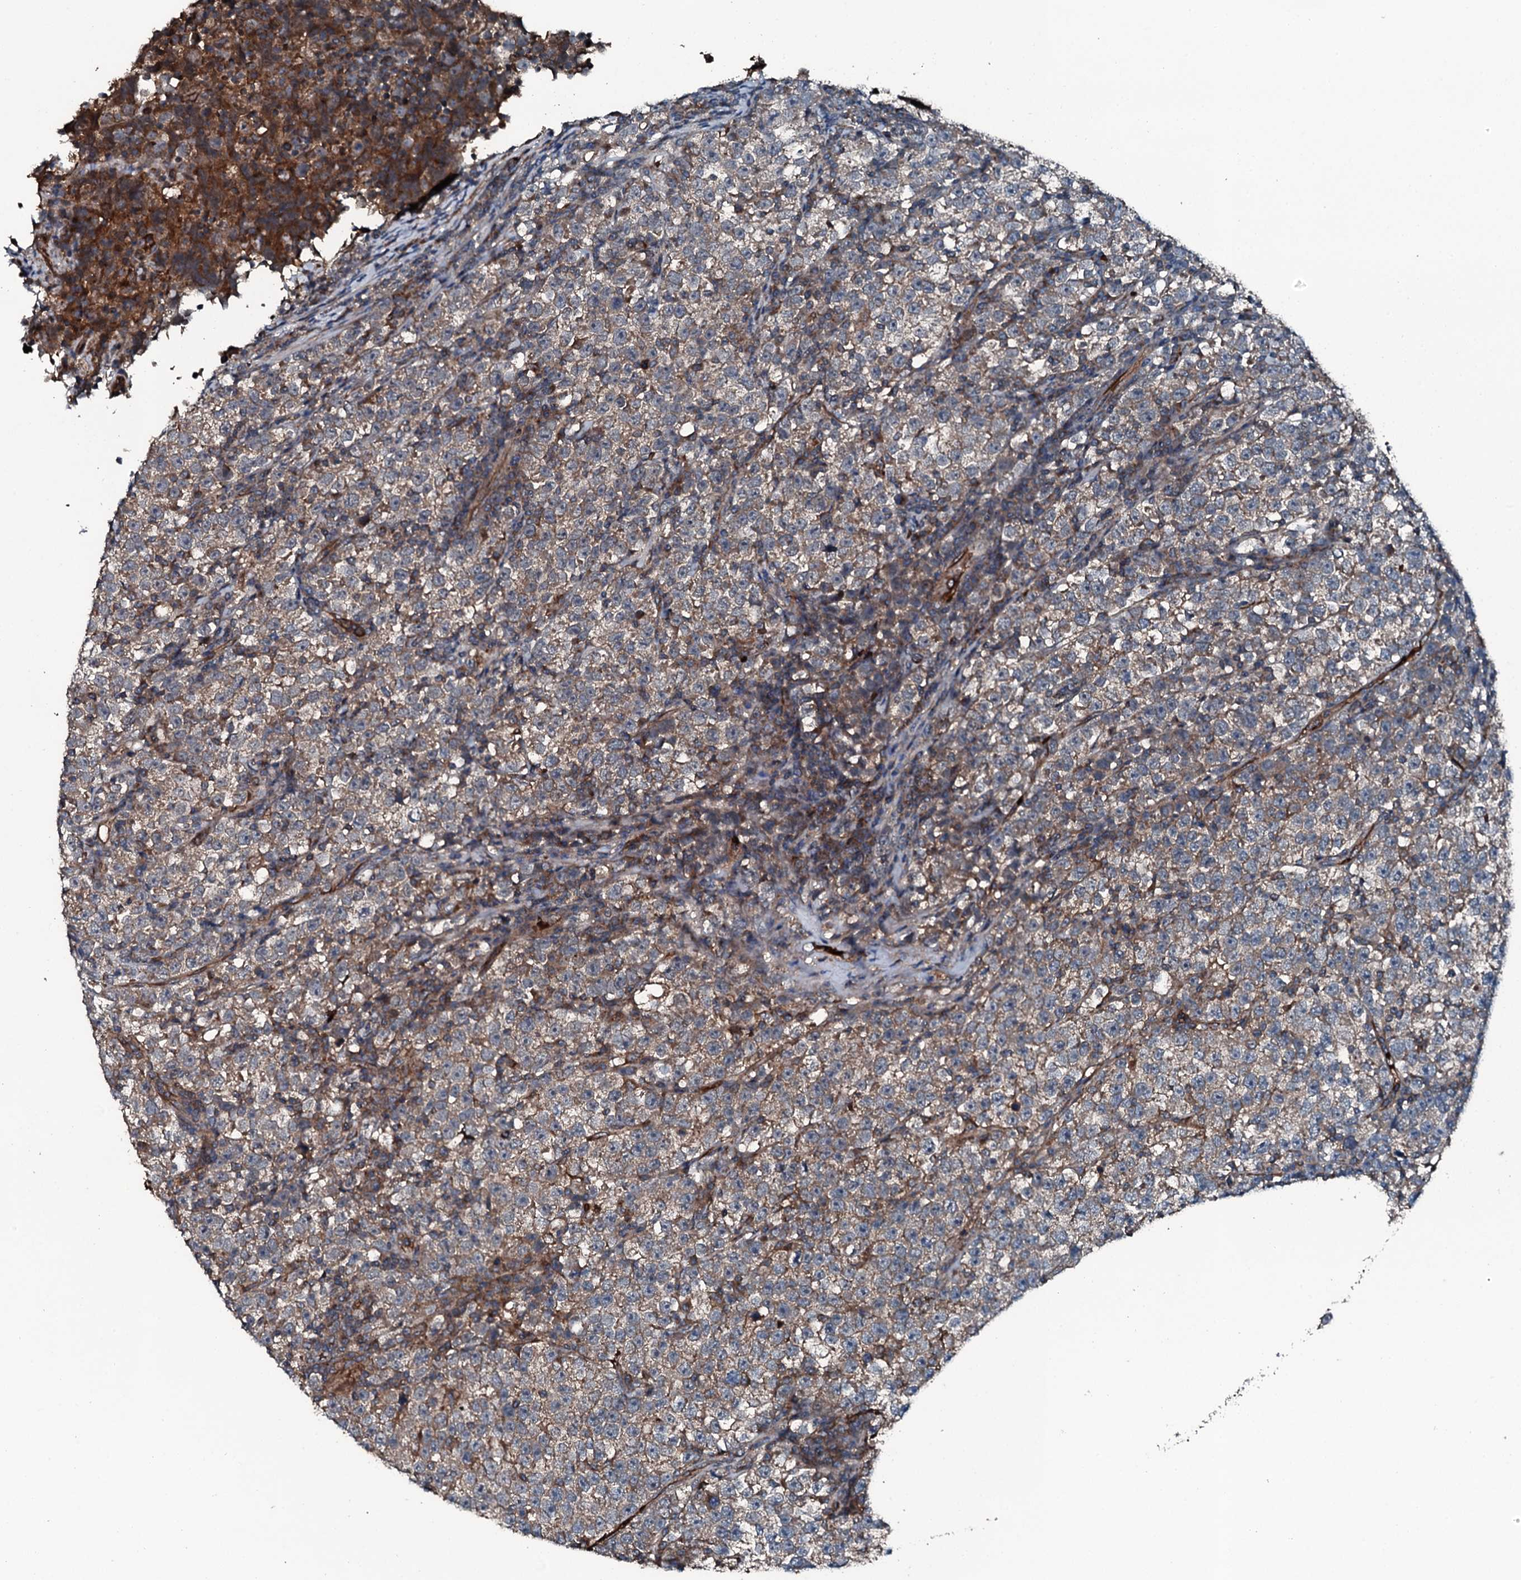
{"staining": {"intensity": "weak", "quantity": "25%-75%", "location": "cytoplasmic/membranous"}, "tissue": "testis cancer", "cell_type": "Tumor cells", "image_type": "cancer", "snomed": [{"axis": "morphology", "description": "Normal tissue, NOS"}, {"axis": "morphology", "description": "Seminoma, NOS"}, {"axis": "topography", "description": "Testis"}], "caption": "Testis cancer tissue displays weak cytoplasmic/membranous staining in approximately 25%-75% of tumor cells, visualized by immunohistochemistry.", "gene": "TRIM7", "patient": {"sex": "male", "age": 43}}